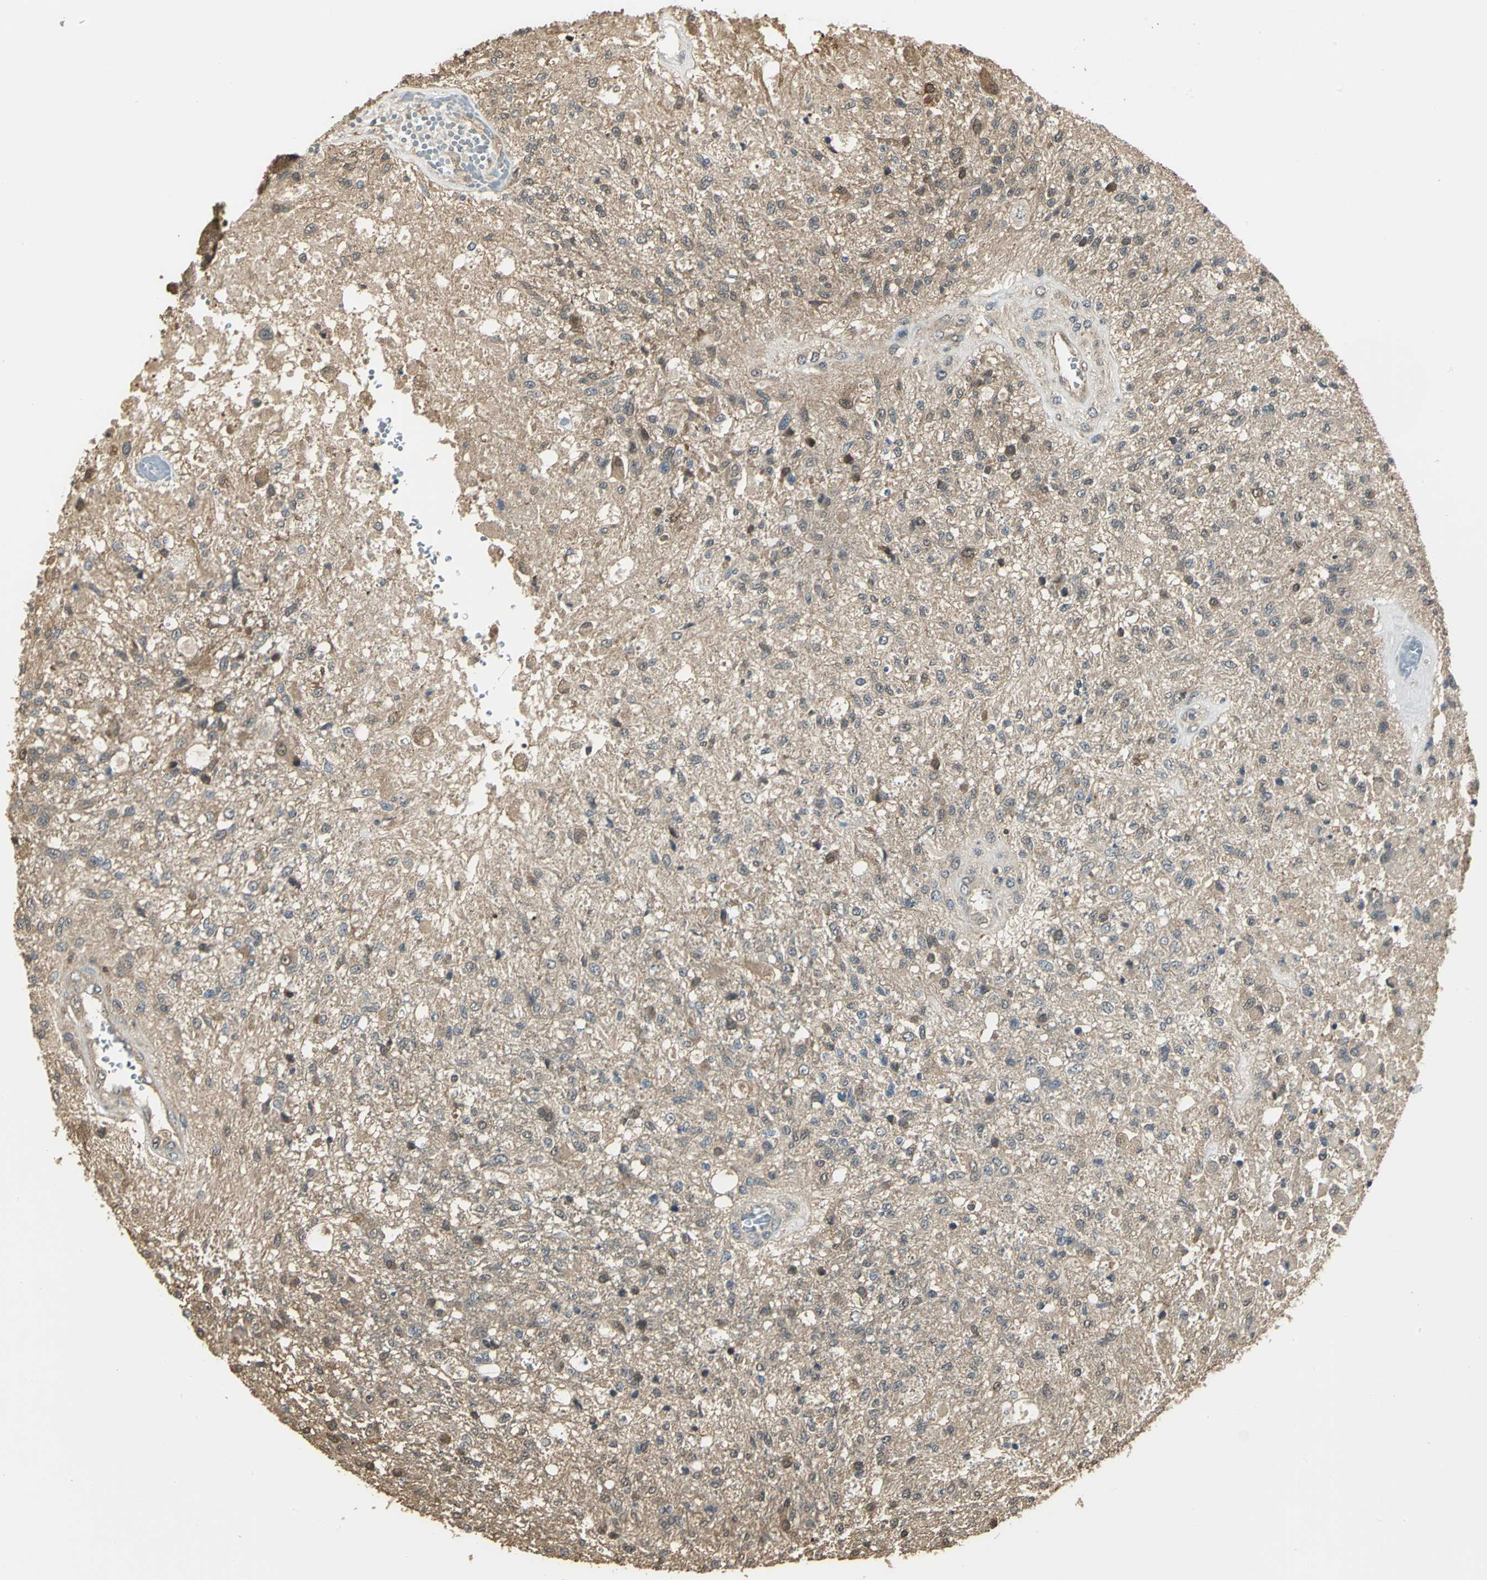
{"staining": {"intensity": "weak", "quantity": ">75%", "location": "cytoplasmic/membranous,nuclear"}, "tissue": "glioma", "cell_type": "Tumor cells", "image_type": "cancer", "snomed": [{"axis": "morphology", "description": "Normal tissue, NOS"}, {"axis": "morphology", "description": "Glioma, malignant, High grade"}, {"axis": "topography", "description": "Cerebral cortex"}], "caption": "Immunohistochemistry (IHC) of glioma displays low levels of weak cytoplasmic/membranous and nuclear expression in about >75% of tumor cells. The staining is performed using DAB brown chromogen to label protein expression. The nuclei are counter-stained blue using hematoxylin.", "gene": "PARK7", "patient": {"sex": "male", "age": 77}}